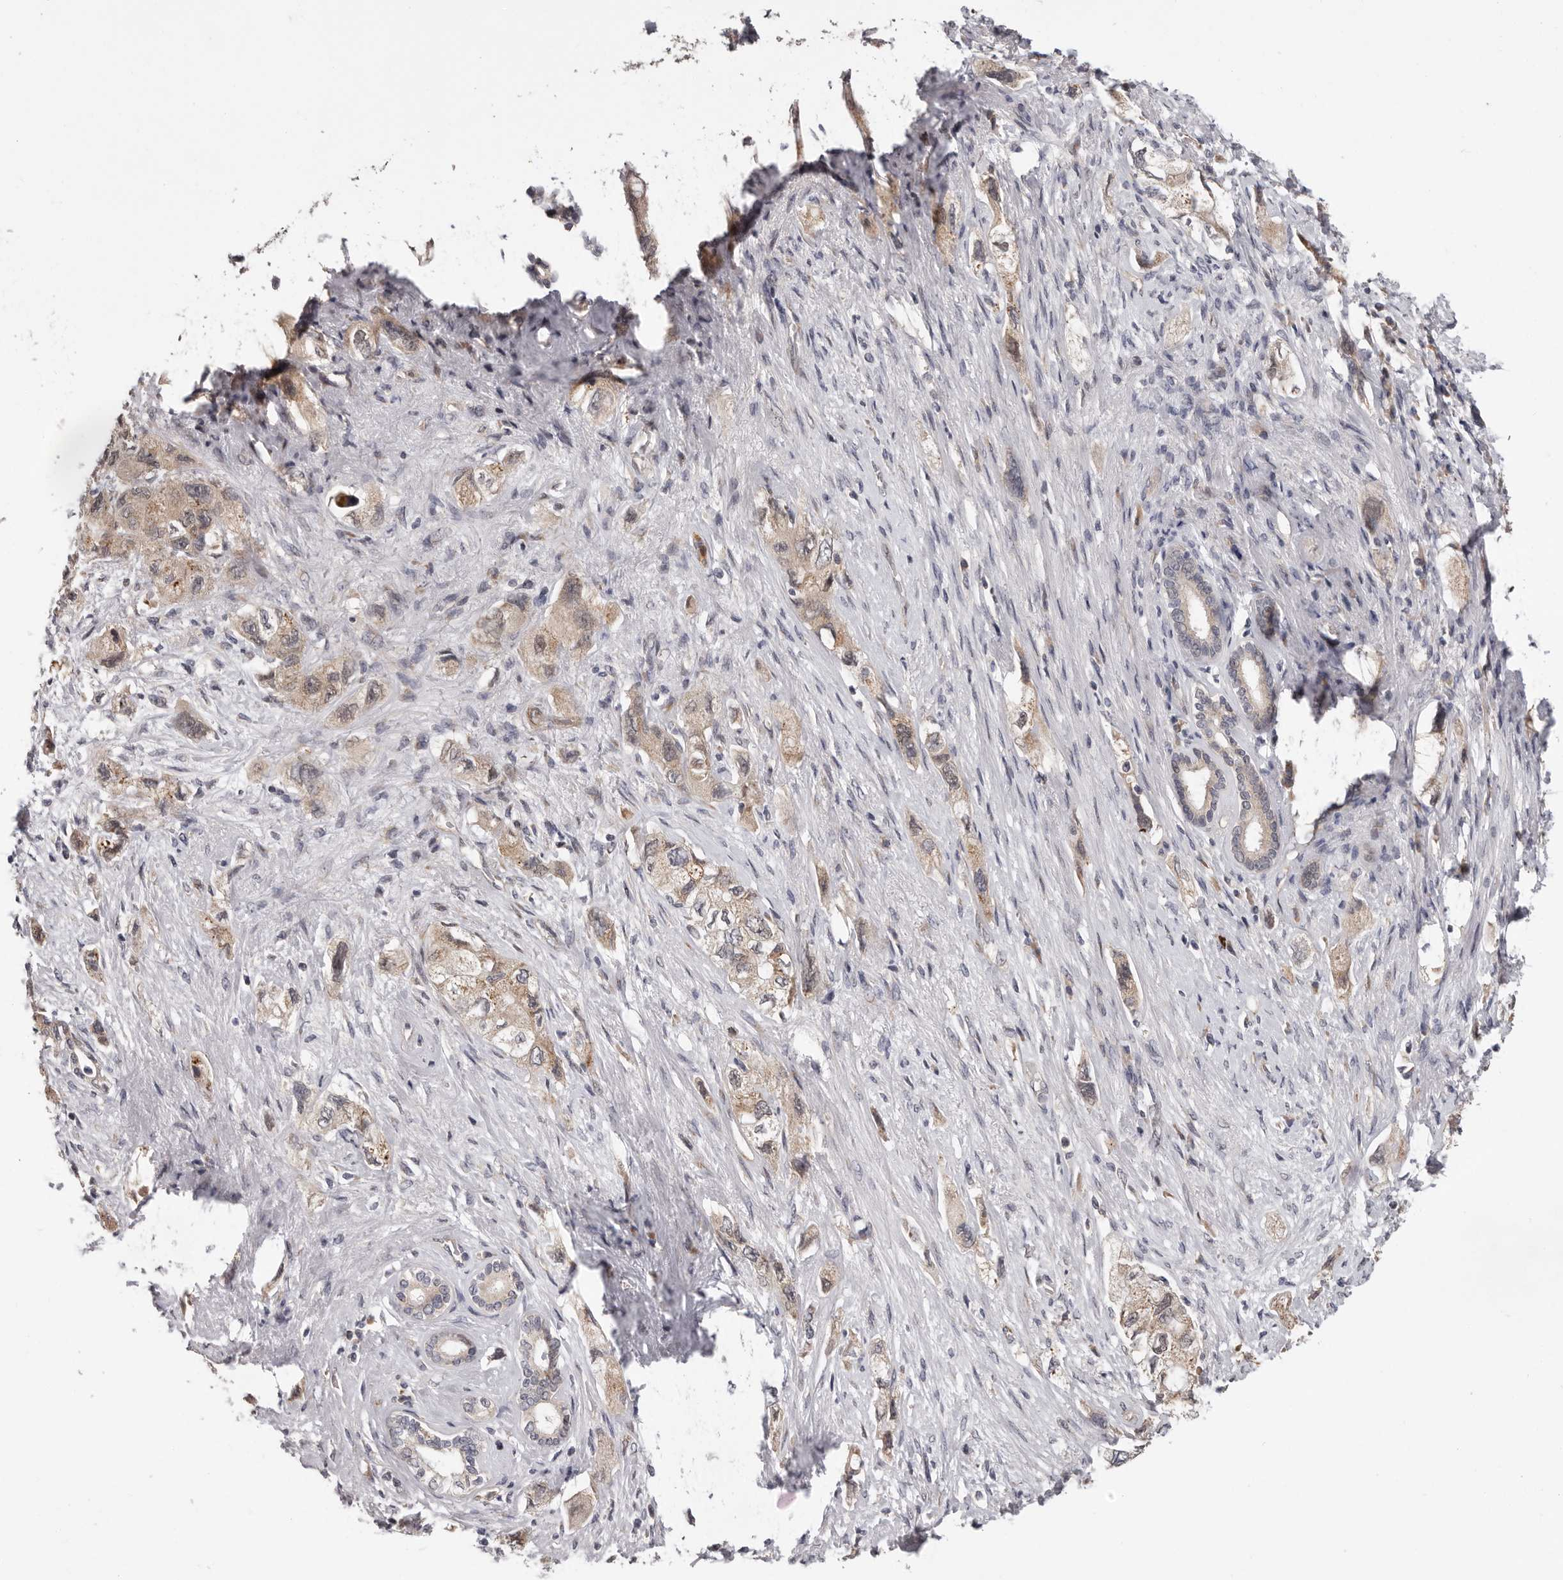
{"staining": {"intensity": "weak", "quantity": ">75%", "location": "cytoplasmic/membranous"}, "tissue": "pancreatic cancer", "cell_type": "Tumor cells", "image_type": "cancer", "snomed": [{"axis": "morphology", "description": "Adenocarcinoma, NOS"}, {"axis": "topography", "description": "Pancreas"}], "caption": "Protein analysis of pancreatic cancer (adenocarcinoma) tissue reveals weak cytoplasmic/membranous staining in approximately >75% of tumor cells.", "gene": "MED8", "patient": {"sex": "female", "age": 73}}